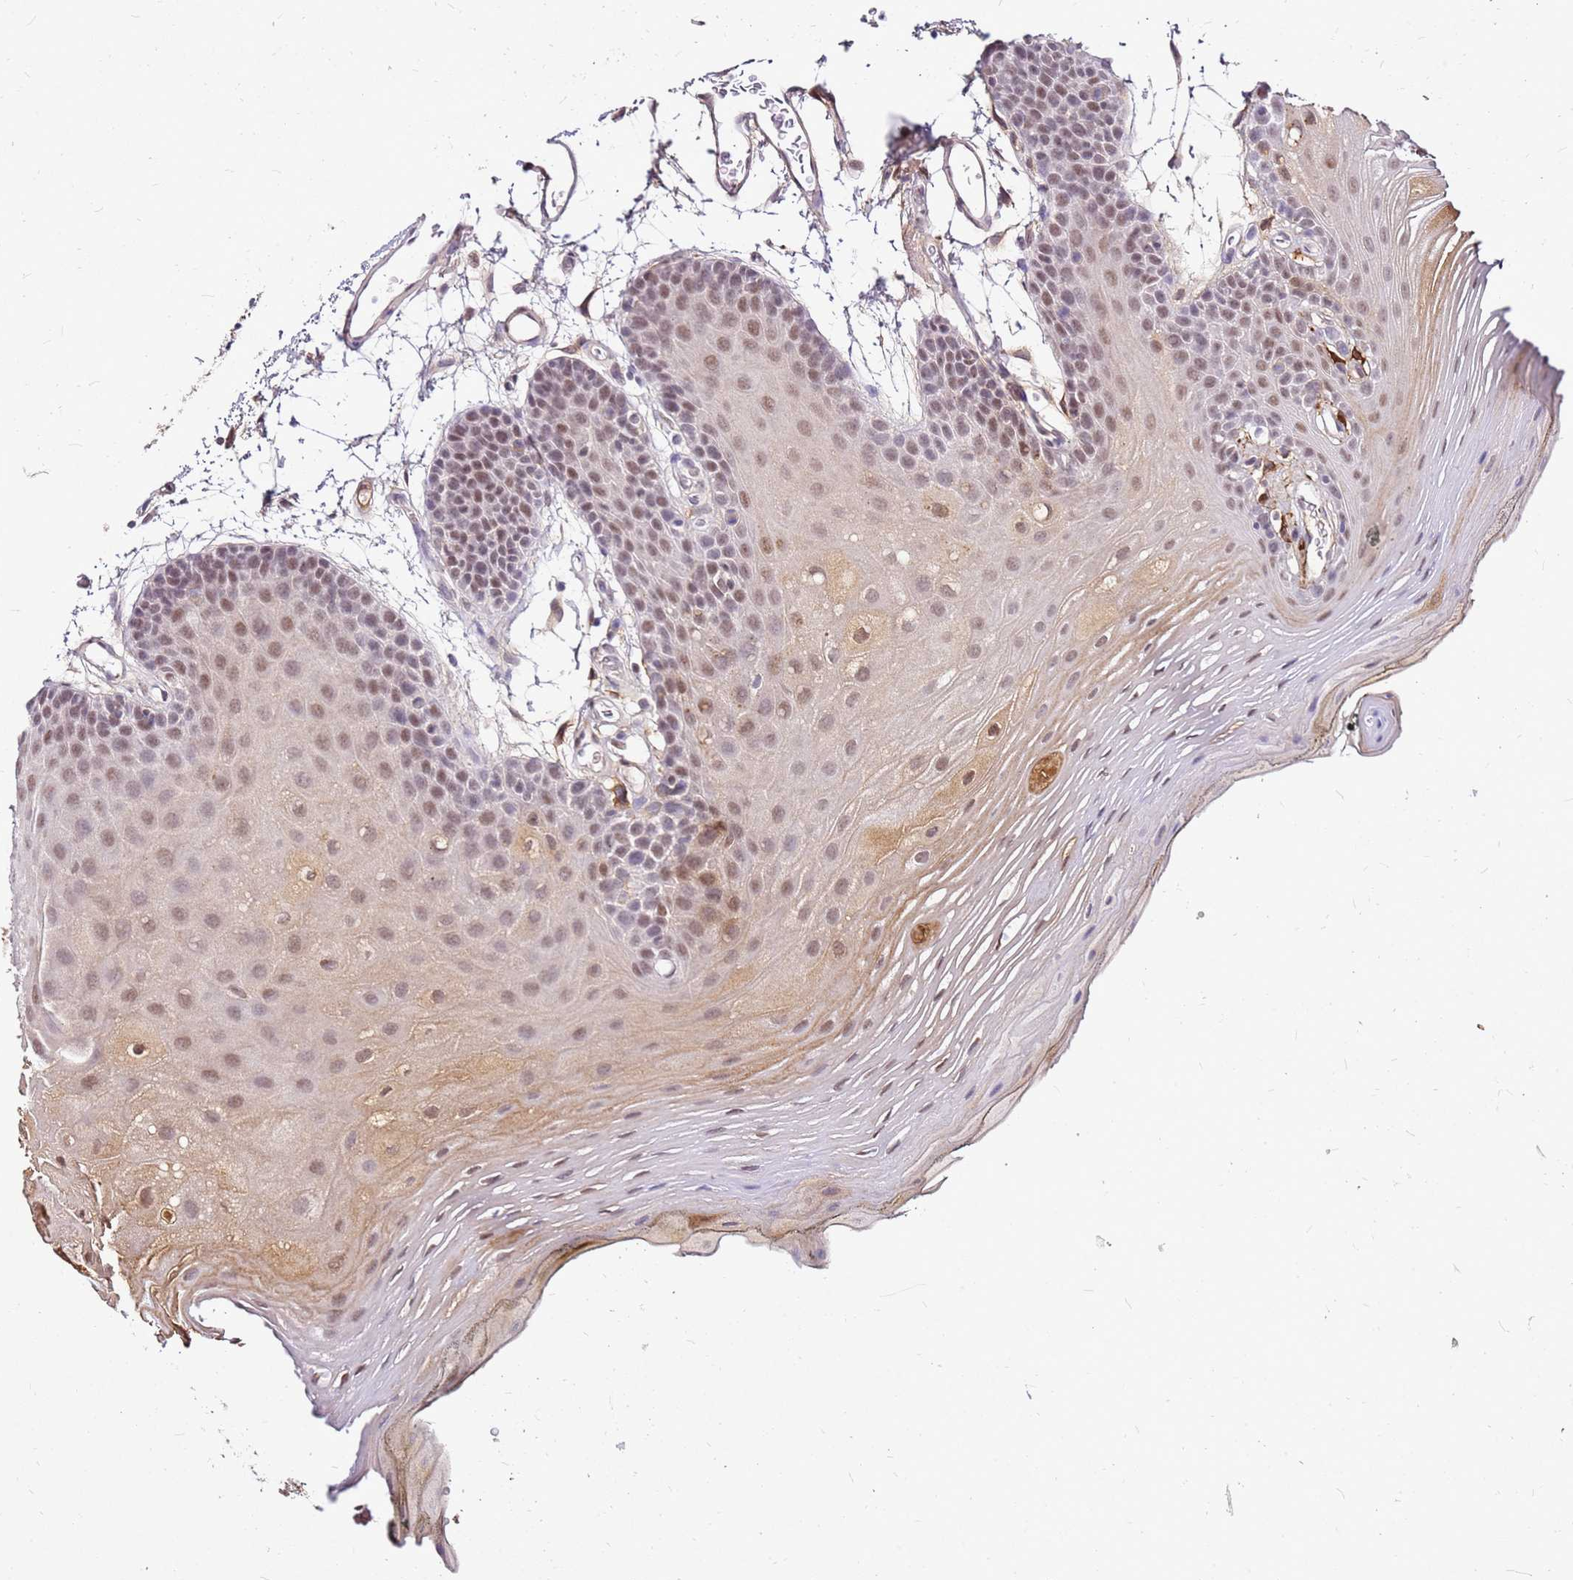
{"staining": {"intensity": "moderate", "quantity": "25%-75%", "location": "nuclear"}, "tissue": "oral mucosa", "cell_type": "Squamous epithelial cells", "image_type": "normal", "snomed": [{"axis": "morphology", "description": "Normal tissue, NOS"}, {"axis": "topography", "description": "Oral tissue"}, {"axis": "topography", "description": "Tounge, NOS"}], "caption": "Immunohistochemical staining of unremarkable human oral mucosa demonstrates medium levels of moderate nuclear positivity in about 25%-75% of squamous epithelial cells.", "gene": "ALDH1A3", "patient": {"sex": "female", "age": 81}}